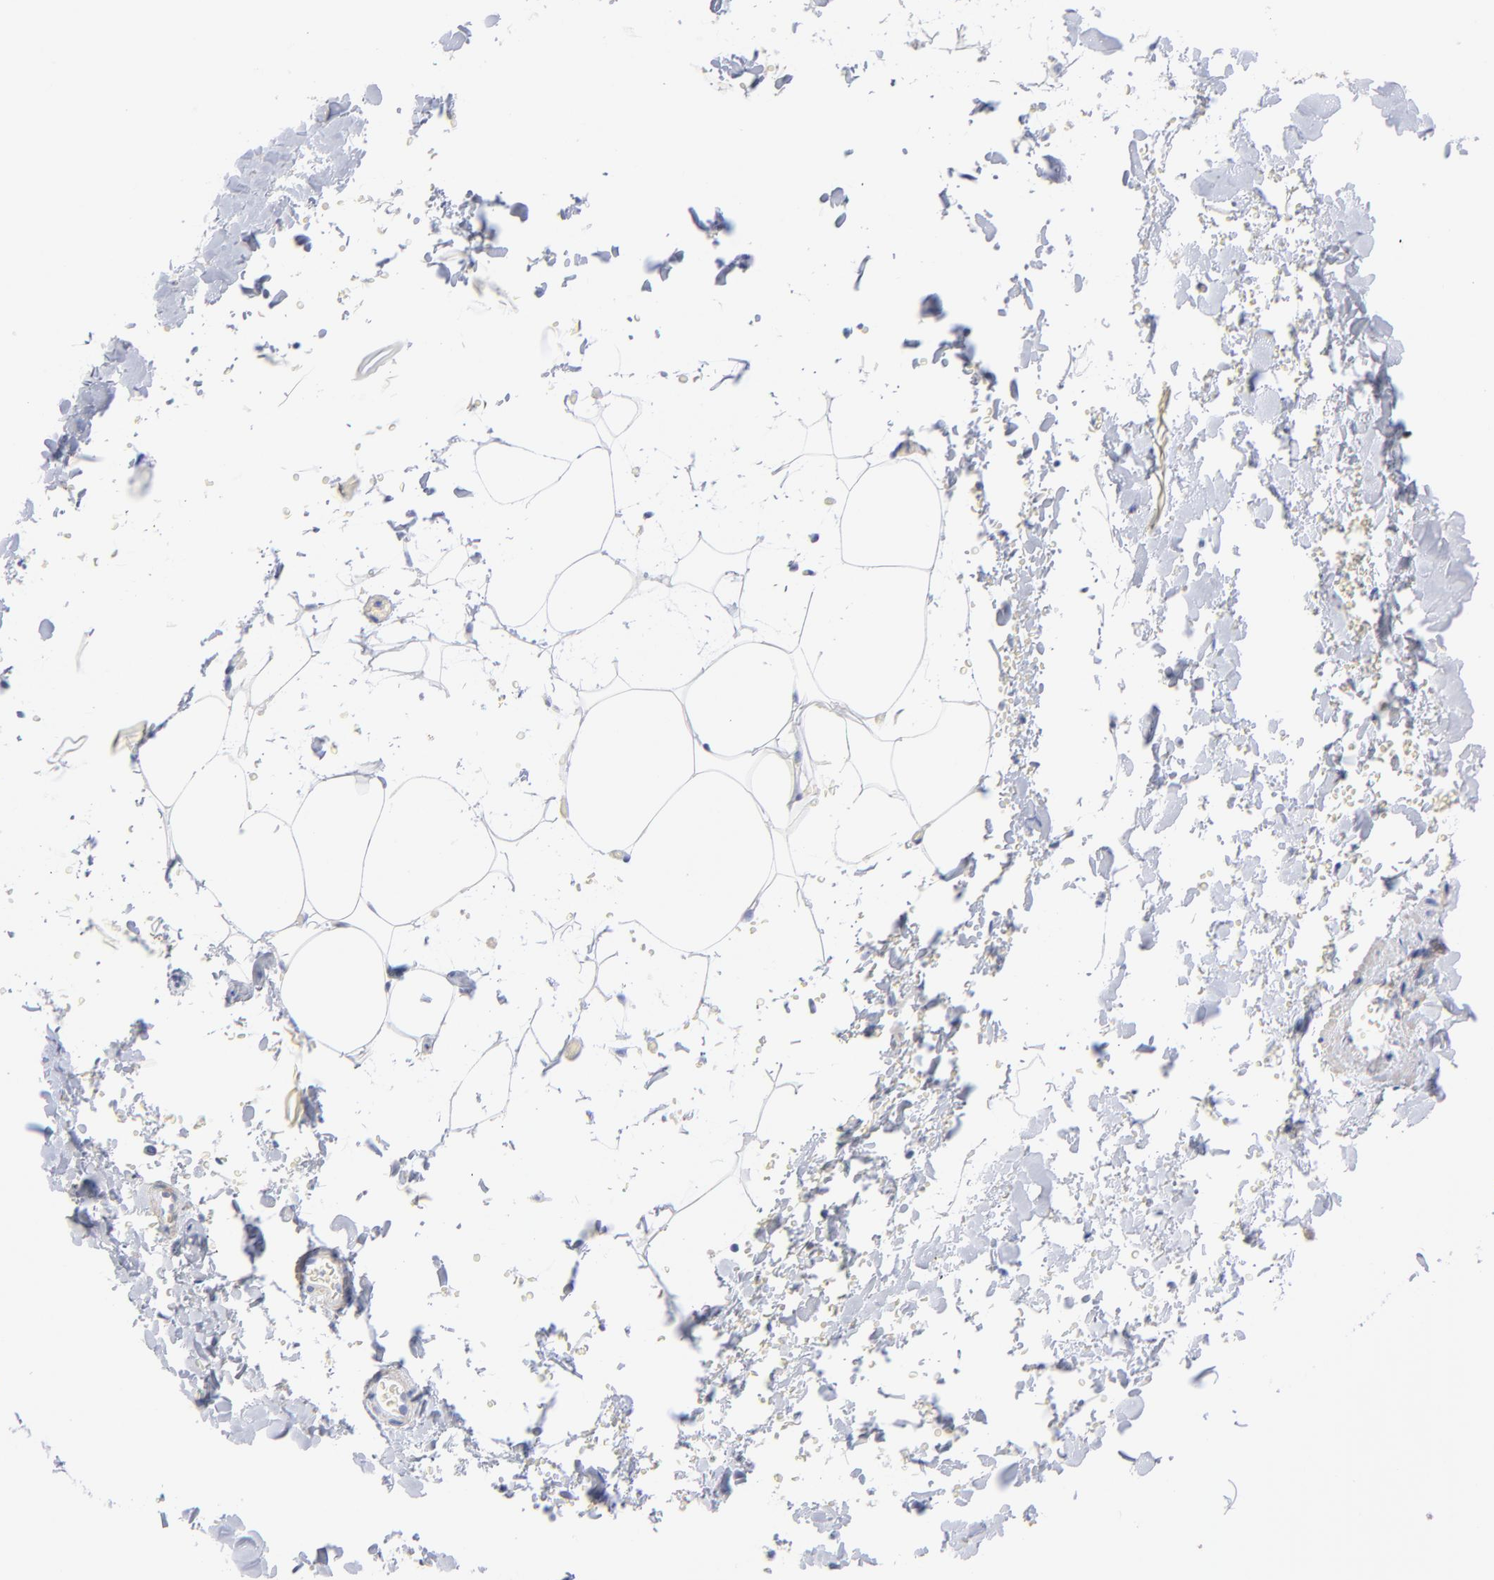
{"staining": {"intensity": "negative", "quantity": "none", "location": "none"}, "tissue": "adipose tissue", "cell_type": "Adipocytes", "image_type": "normal", "snomed": [{"axis": "morphology", "description": "Normal tissue, NOS"}, {"axis": "topography", "description": "Soft tissue"}], "caption": "A histopathology image of adipose tissue stained for a protein demonstrates no brown staining in adipocytes. Nuclei are stained in blue.", "gene": "ASL", "patient": {"sex": "male", "age": 72}}